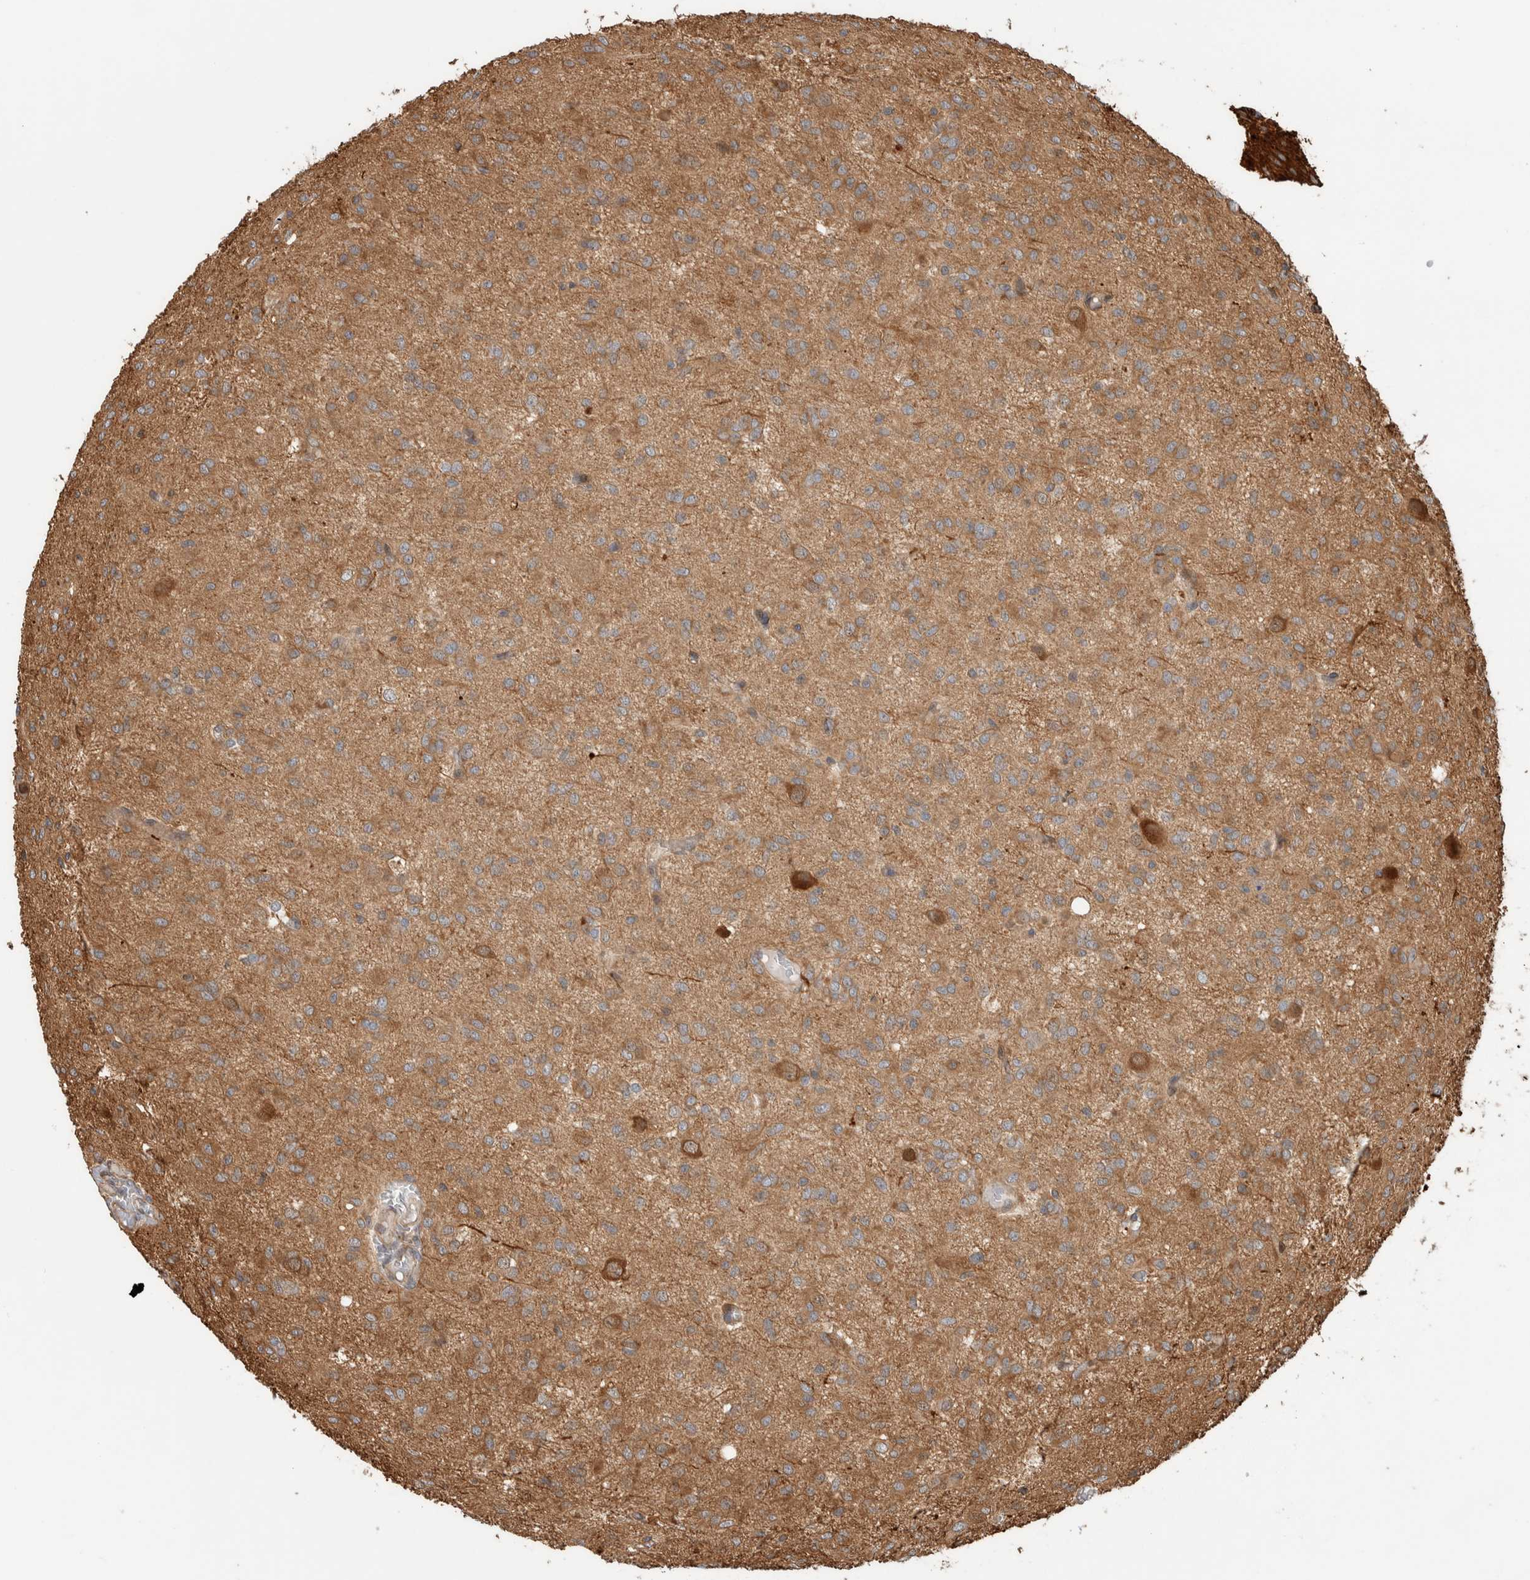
{"staining": {"intensity": "moderate", "quantity": ">75%", "location": "cytoplasmic/membranous"}, "tissue": "glioma", "cell_type": "Tumor cells", "image_type": "cancer", "snomed": [{"axis": "morphology", "description": "Glioma, malignant, High grade"}, {"axis": "topography", "description": "Brain"}], "caption": "Immunohistochemical staining of malignant high-grade glioma demonstrates medium levels of moderate cytoplasmic/membranous protein staining in about >75% of tumor cells. (Stains: DAB (3,3'-diaminobenzidine) in brown, nuclei in blue, Microscopy: brightfield microscopy at high magnification).", "gene": "CNTROB", "patient": {"sex": "female", "age": 59}}